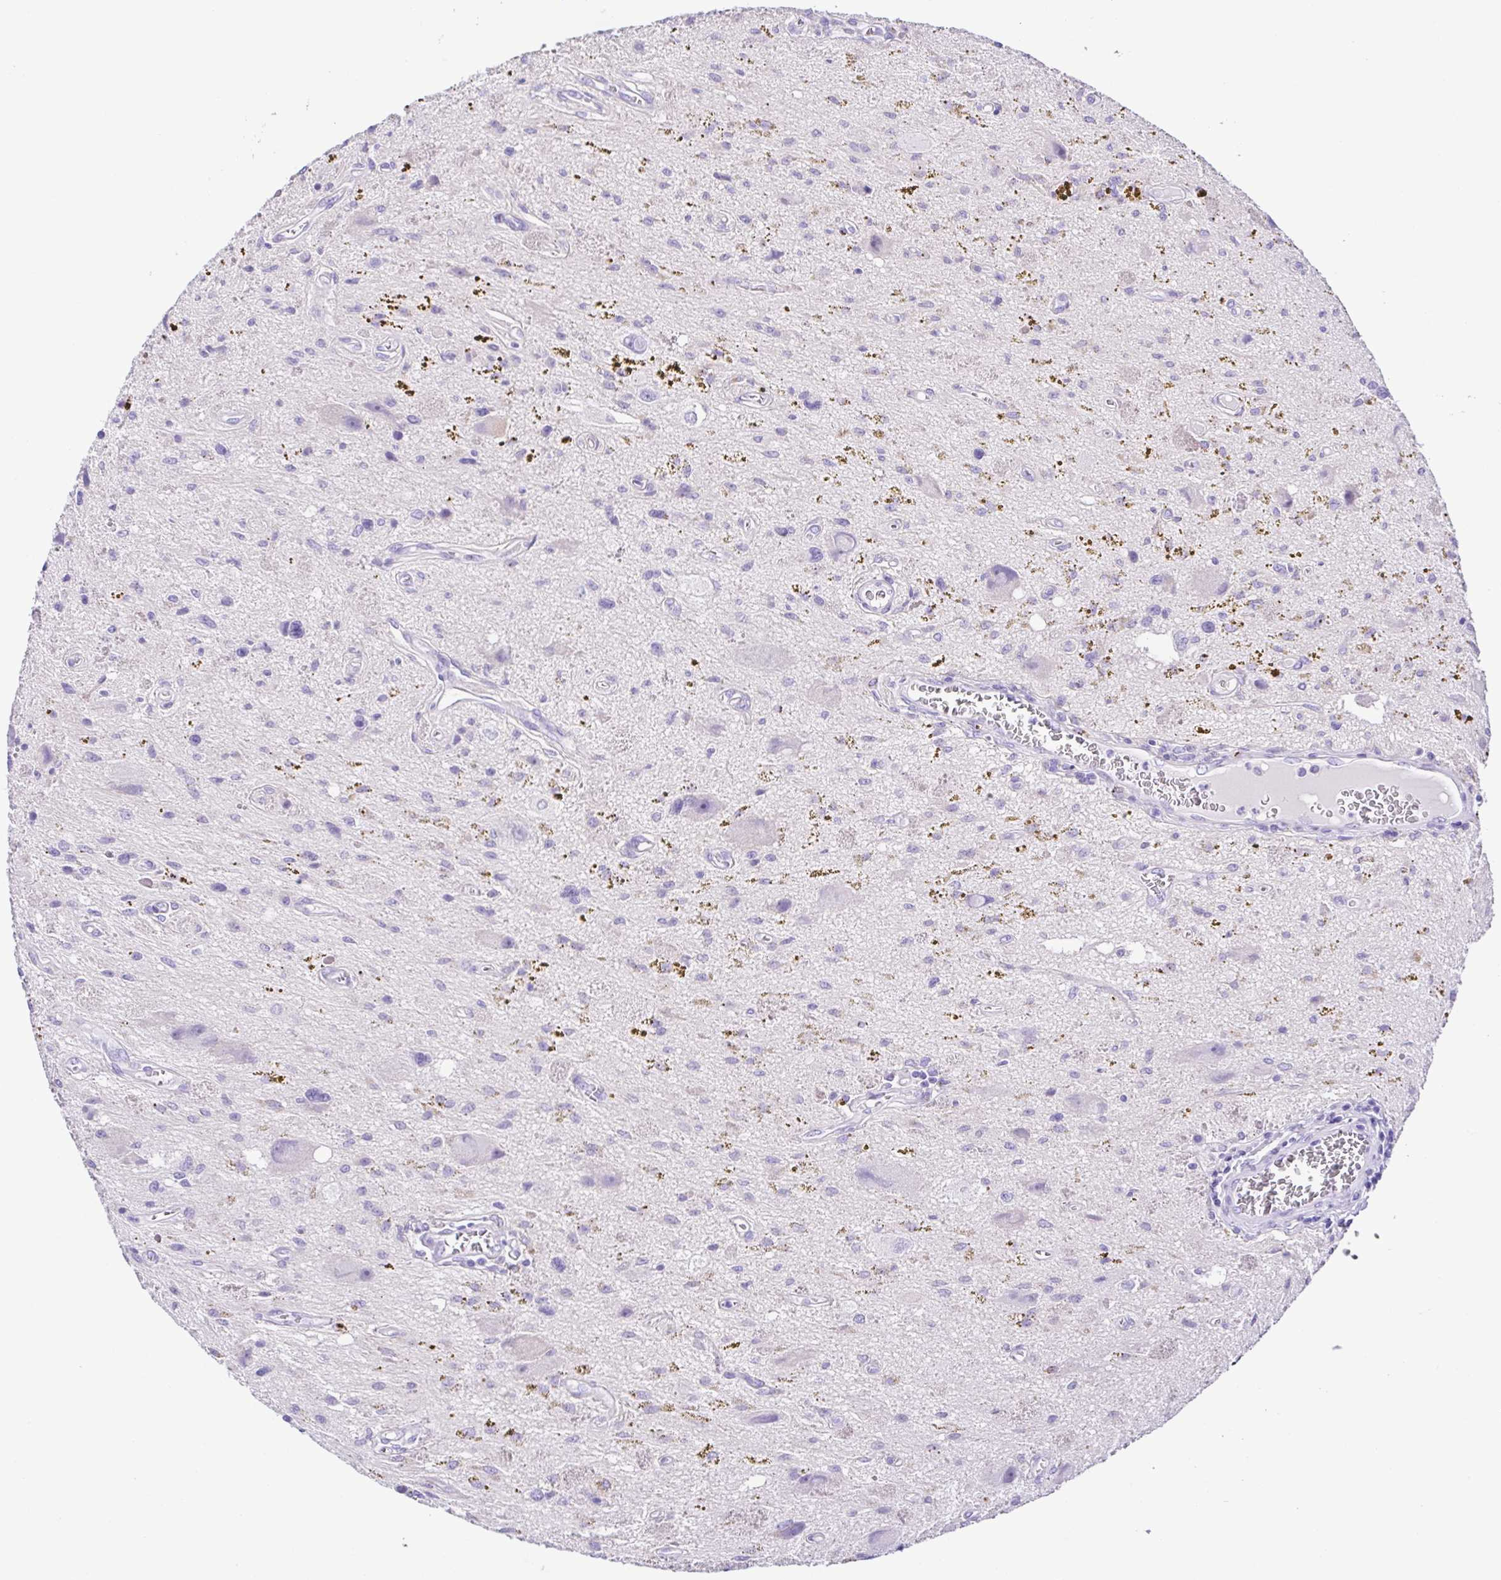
{"staining": {"intensity": "negative", "quantity": "none", "location": "none"}, "tissue": "glioma", "cell_type": "Tumor cells", "image_type": "cancer", "snomed": [{"axis": "morphology", "description": "Glioma, malignant, Low grade"}, {"axis": "topography", "description": "Cerebellum"}], "caption": "Immunohistochemistry (IHC) photomicrograph of glioma stained for a protein (brown), which exhibits no positivity in tumor cells.", "gene": "CD72", "patient": {"sex": "female", "age": 14}}